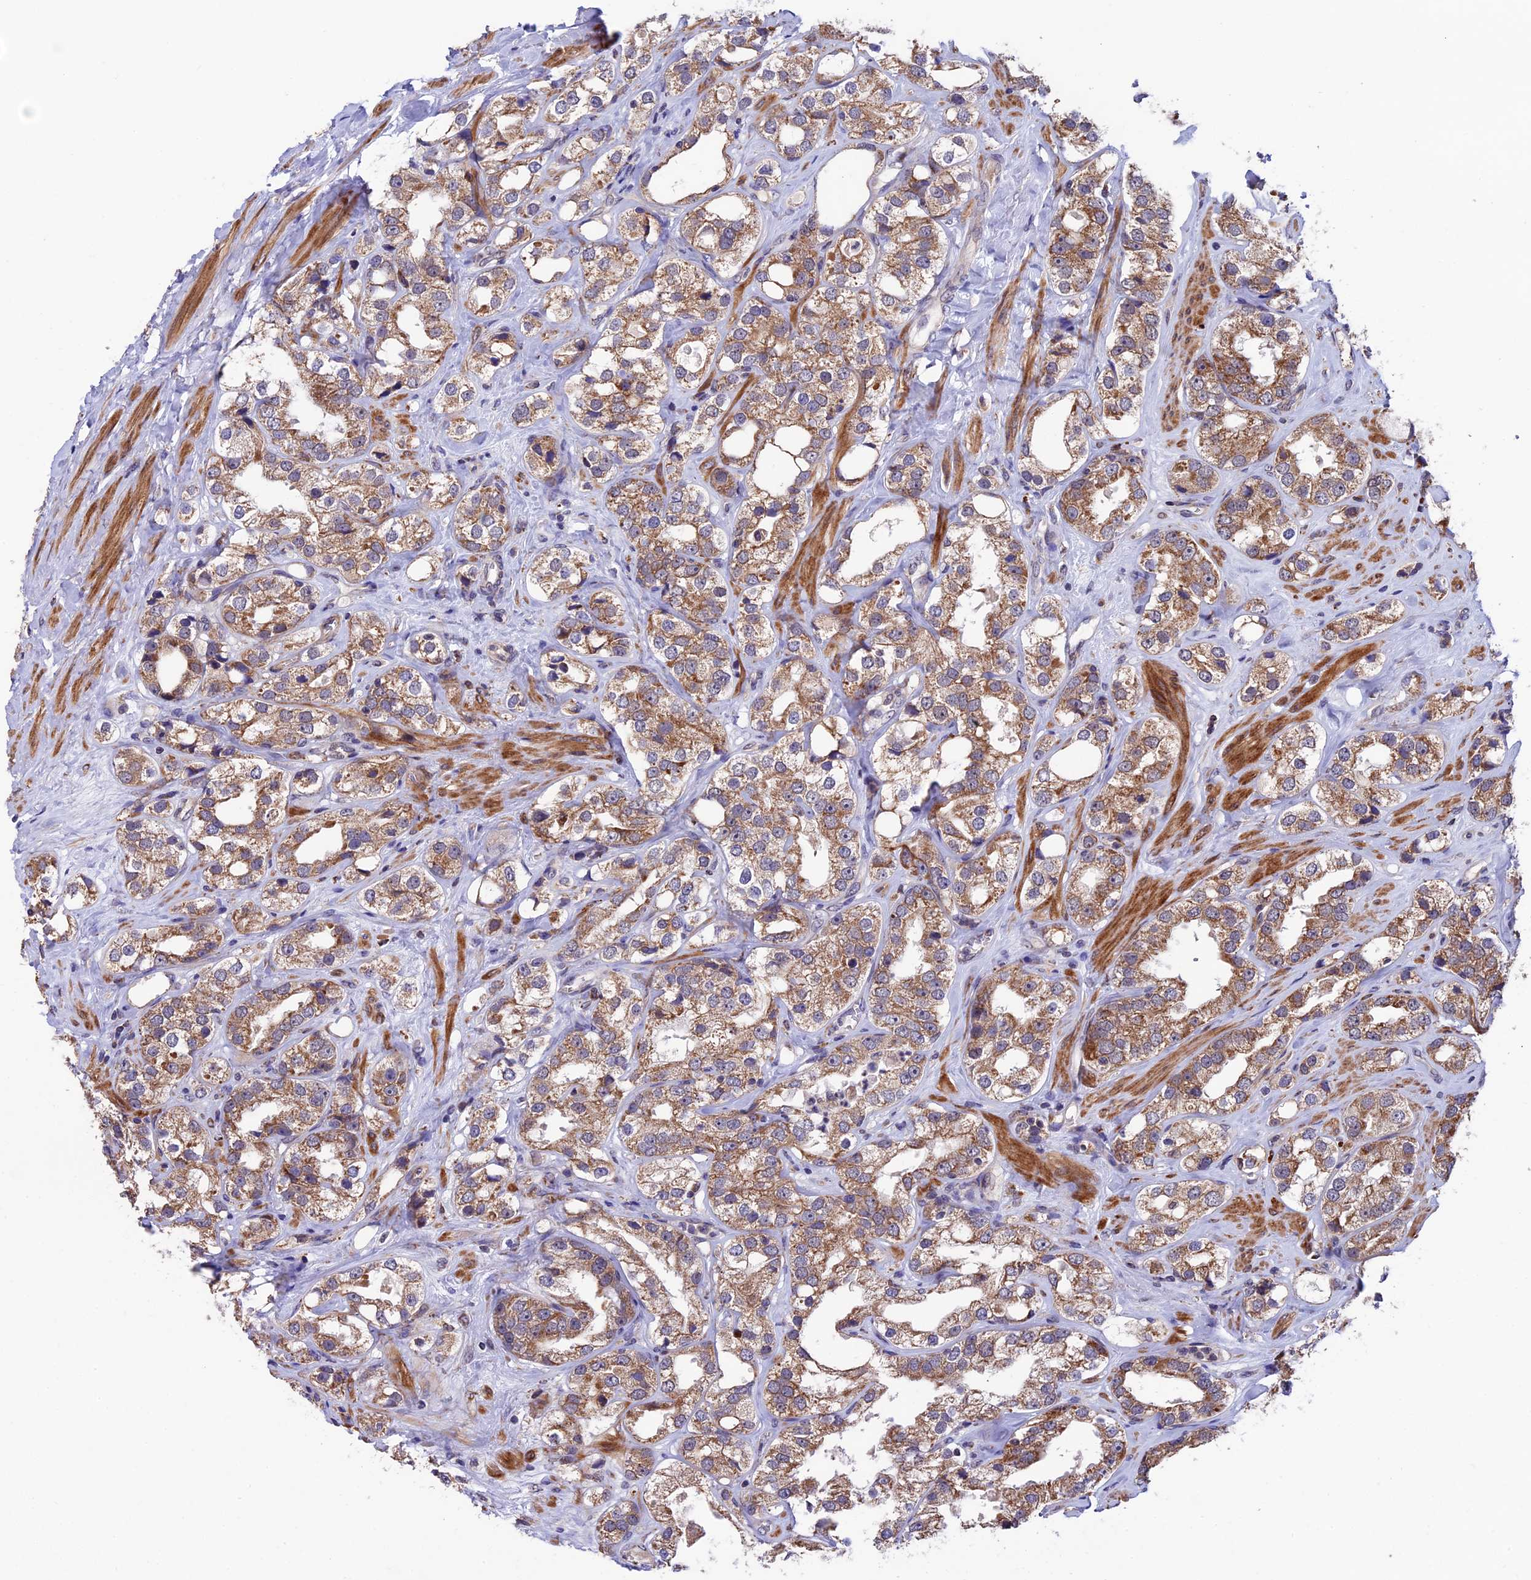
{"staining": {"intensity": "moderate", "quantity": ">75%", "location": "cytoplasmic/membranous"}, "tissue": "prostate cancer", "cell_type": "Tumor cells", "image_type": "cancer", "snomed": [{"axis": "morphology", "description": "Adenocarcinoma, NOS"}, {"axis": "topography", "description": "Prostate"}], "caption": "Prostate cancer was stained to show a protein in brown. There is medium levels of moderate cytoplasmic/membranous expression in about >75% of tumor cells.", "gene": "RNF17", "patient": {"sex": "male", "age": 79}}